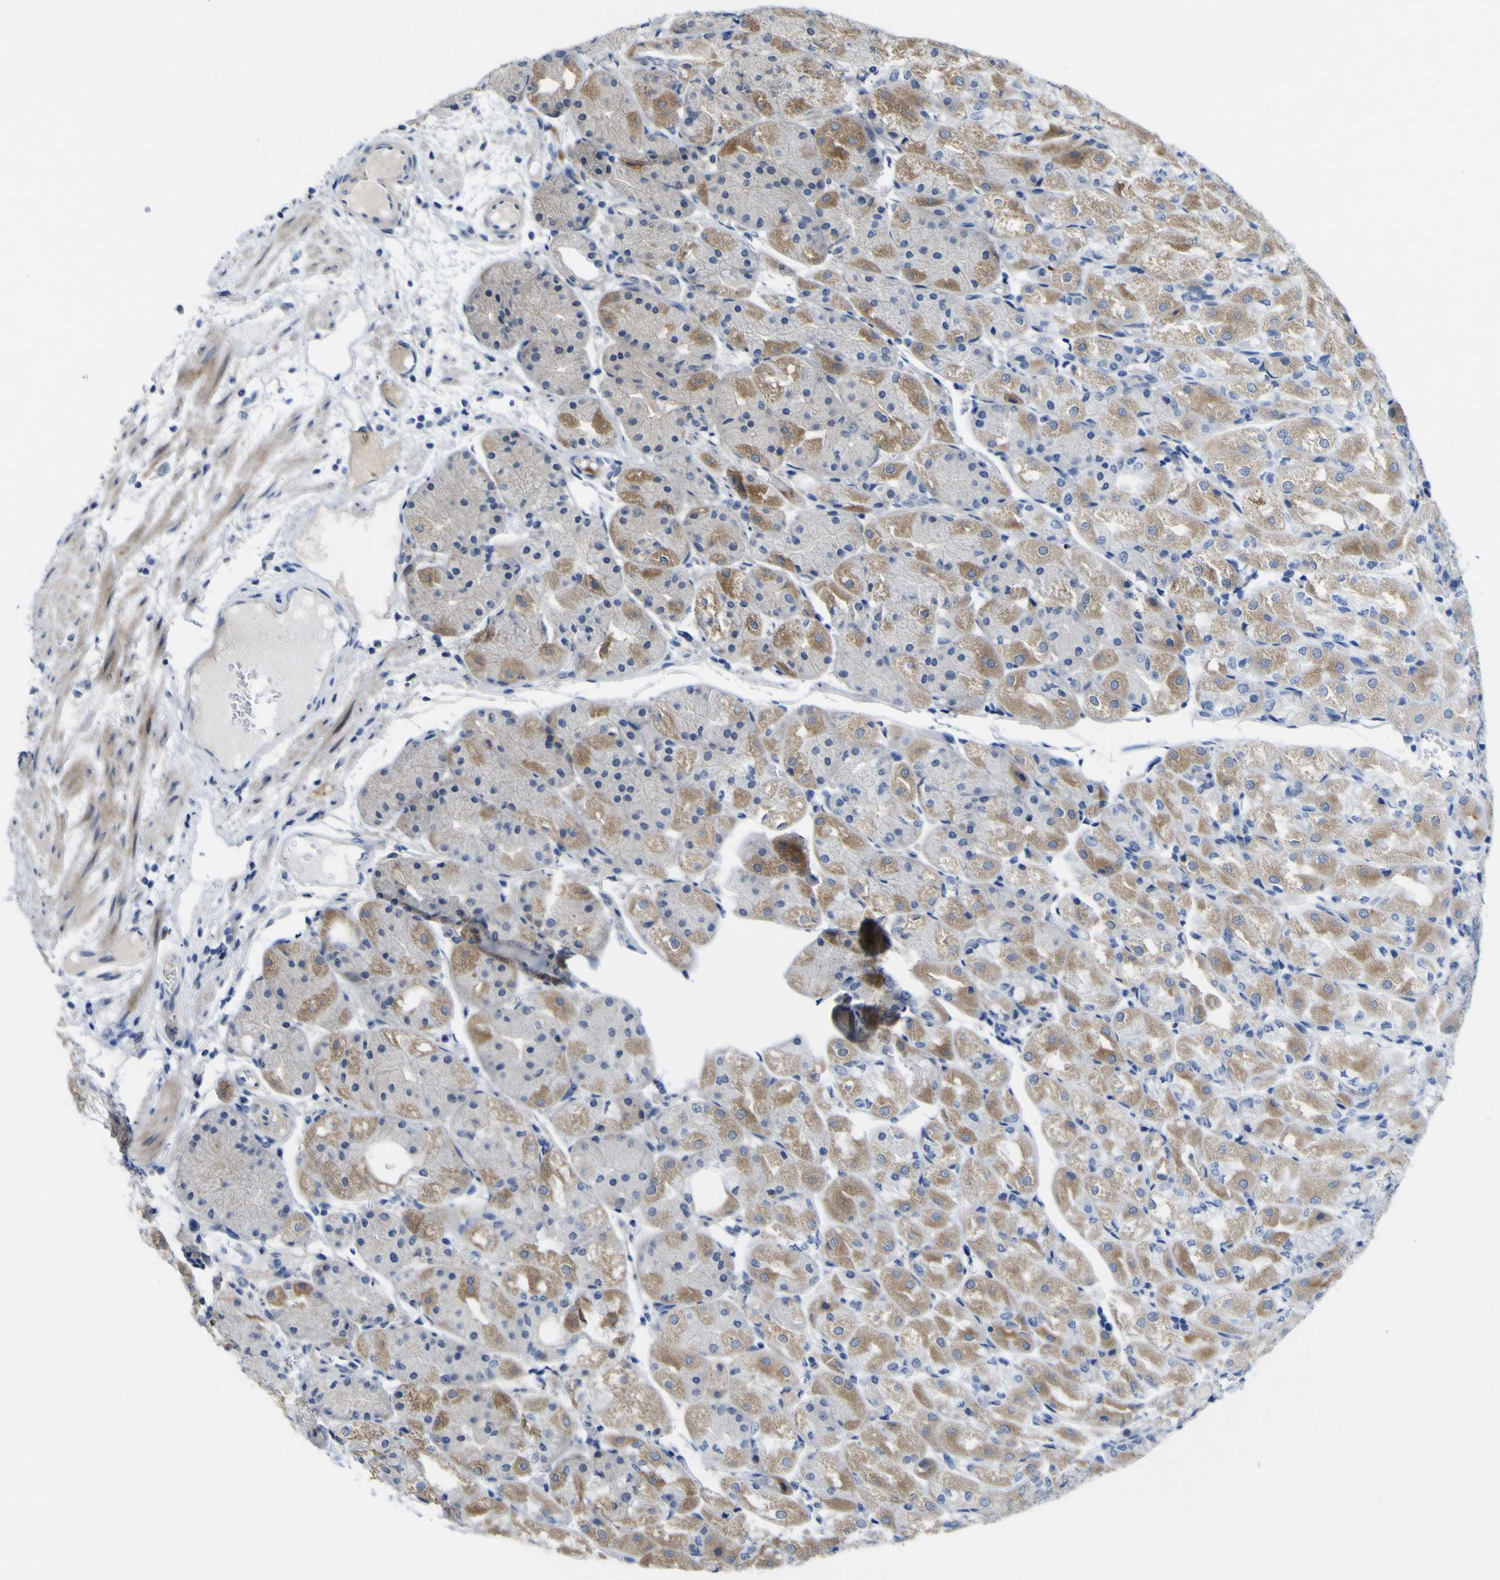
{"staining": {"intensity": "weak", "quantity": ">75%", "location": "cytoplasmic/membranous"}, "tissue": "stomach", "cell_type": "Glandular cells", "image_type": "normal", "snomed": [{"axis": "morphology", "description": "Normal tissue, NOS"}, {"axis": "topography", "description": "Stomach, upper"}], "caption": "IHC staining of benign stomach, which exhibits low levels of weak cytoplasmic/membranous positivity in about >75% of glandular cells indicating weak cytoplasmic/membranous protein expression. The staining was performed using DAB (3,3'-diaminobenzidine) (brown) for protein detection and nuclei were counterstained in hematoxylin (blue).", "gene": "NAV1", "patient": {"sex": "male", "age": 72}}